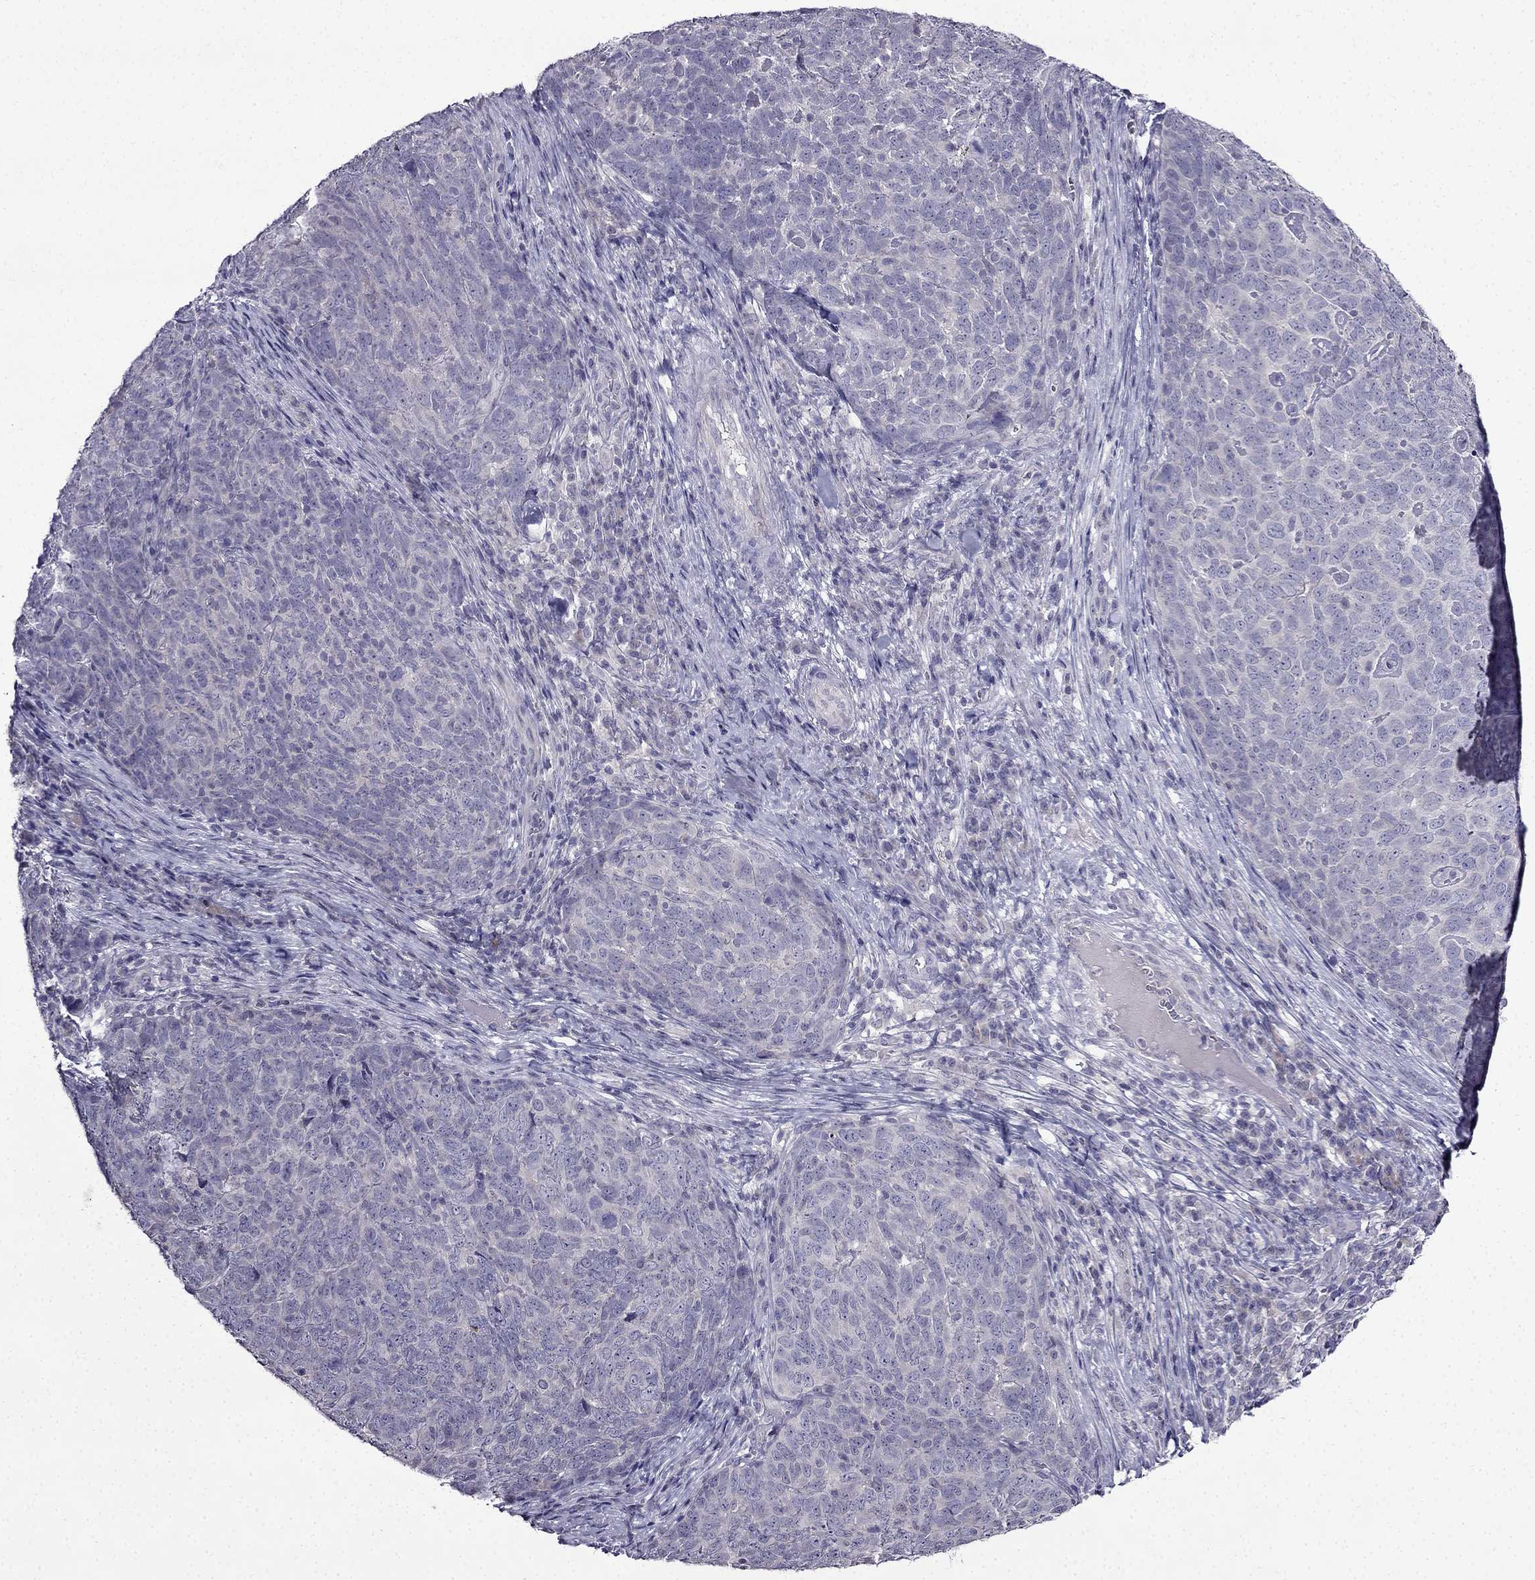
{"staining": {"intensity": "negative", "quantity": "none", "location": "none"}, "tissue": "skin cancer", "cell_type": "Tumor cells", "image_type": "cancer", "snomed": [{"axis": "morphology", "description": "Squamous cell carcinoma, NOS"}, {"axis": "topography", "description": "Skin"}, {"axis": "topography", "description": "Anal"}], "caption": "Tumor cells show no significant protein staining in skin squamous cell carcinoma.", "gene": "TMEM266", "patient": {"sex": "female", "age": 51}}